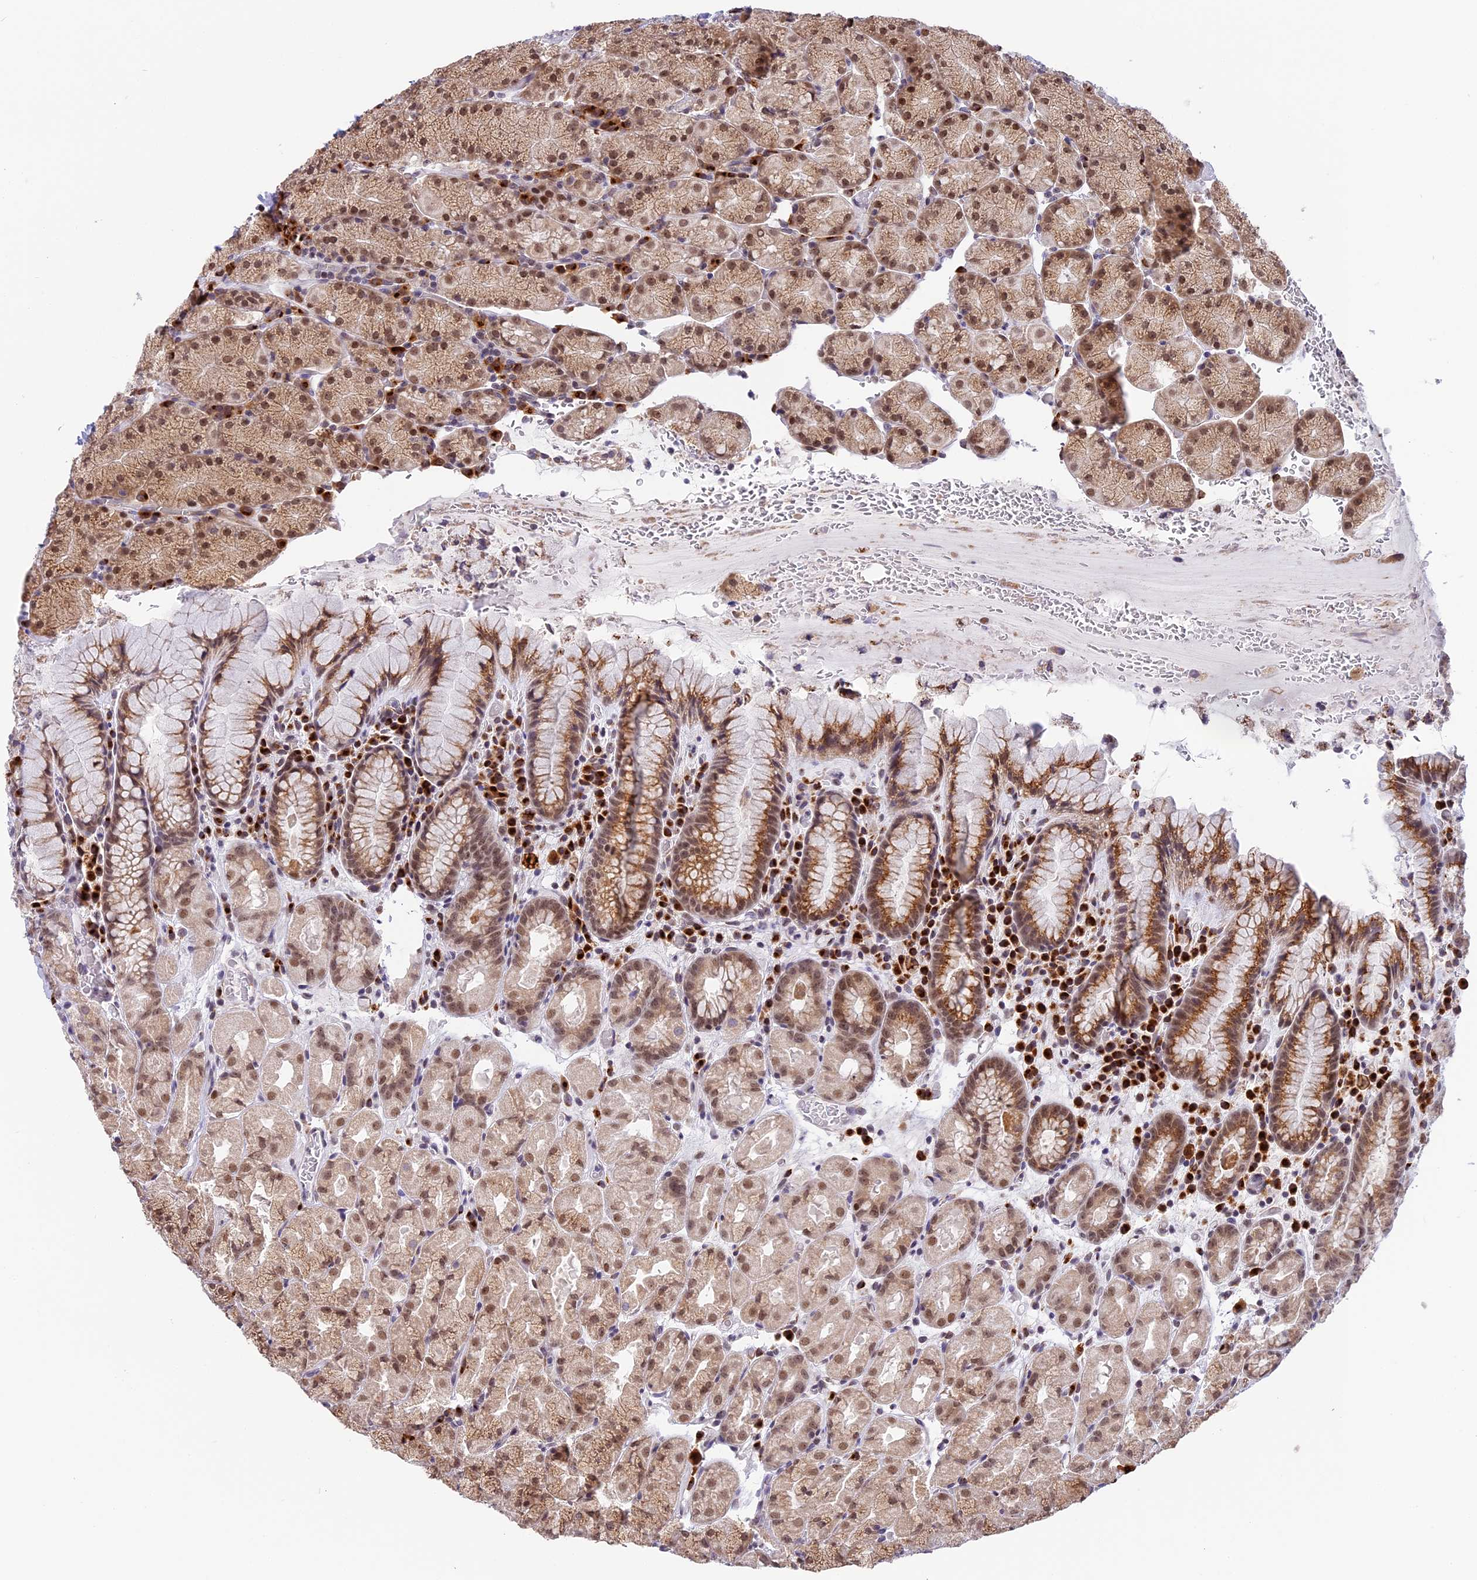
{"staining": {"intensity": "moderate", "quantity": ">75%", "location": "cytoplasmic/membranous,nuclear"}, "tissue": "stomach", "cell_type": "Glandular cells", "image_type": "normal", "snomed": [{"axis": "morphology", "description": "Normal tissue, NOS"}, {"axis": "topography", "description": "Stomach, upper"}, {"axis": "topography", "description": "Stomach, lower"}], "caption": "High-power microscopy captured an immunohistochemistry image of benign stomach, revealing moderate cytoplasmic/membranous,nuclear staining in approximately >75% of glandular cells.", "gene": "HEATR5B", "patient": {"sex": "male", "age": 80}}